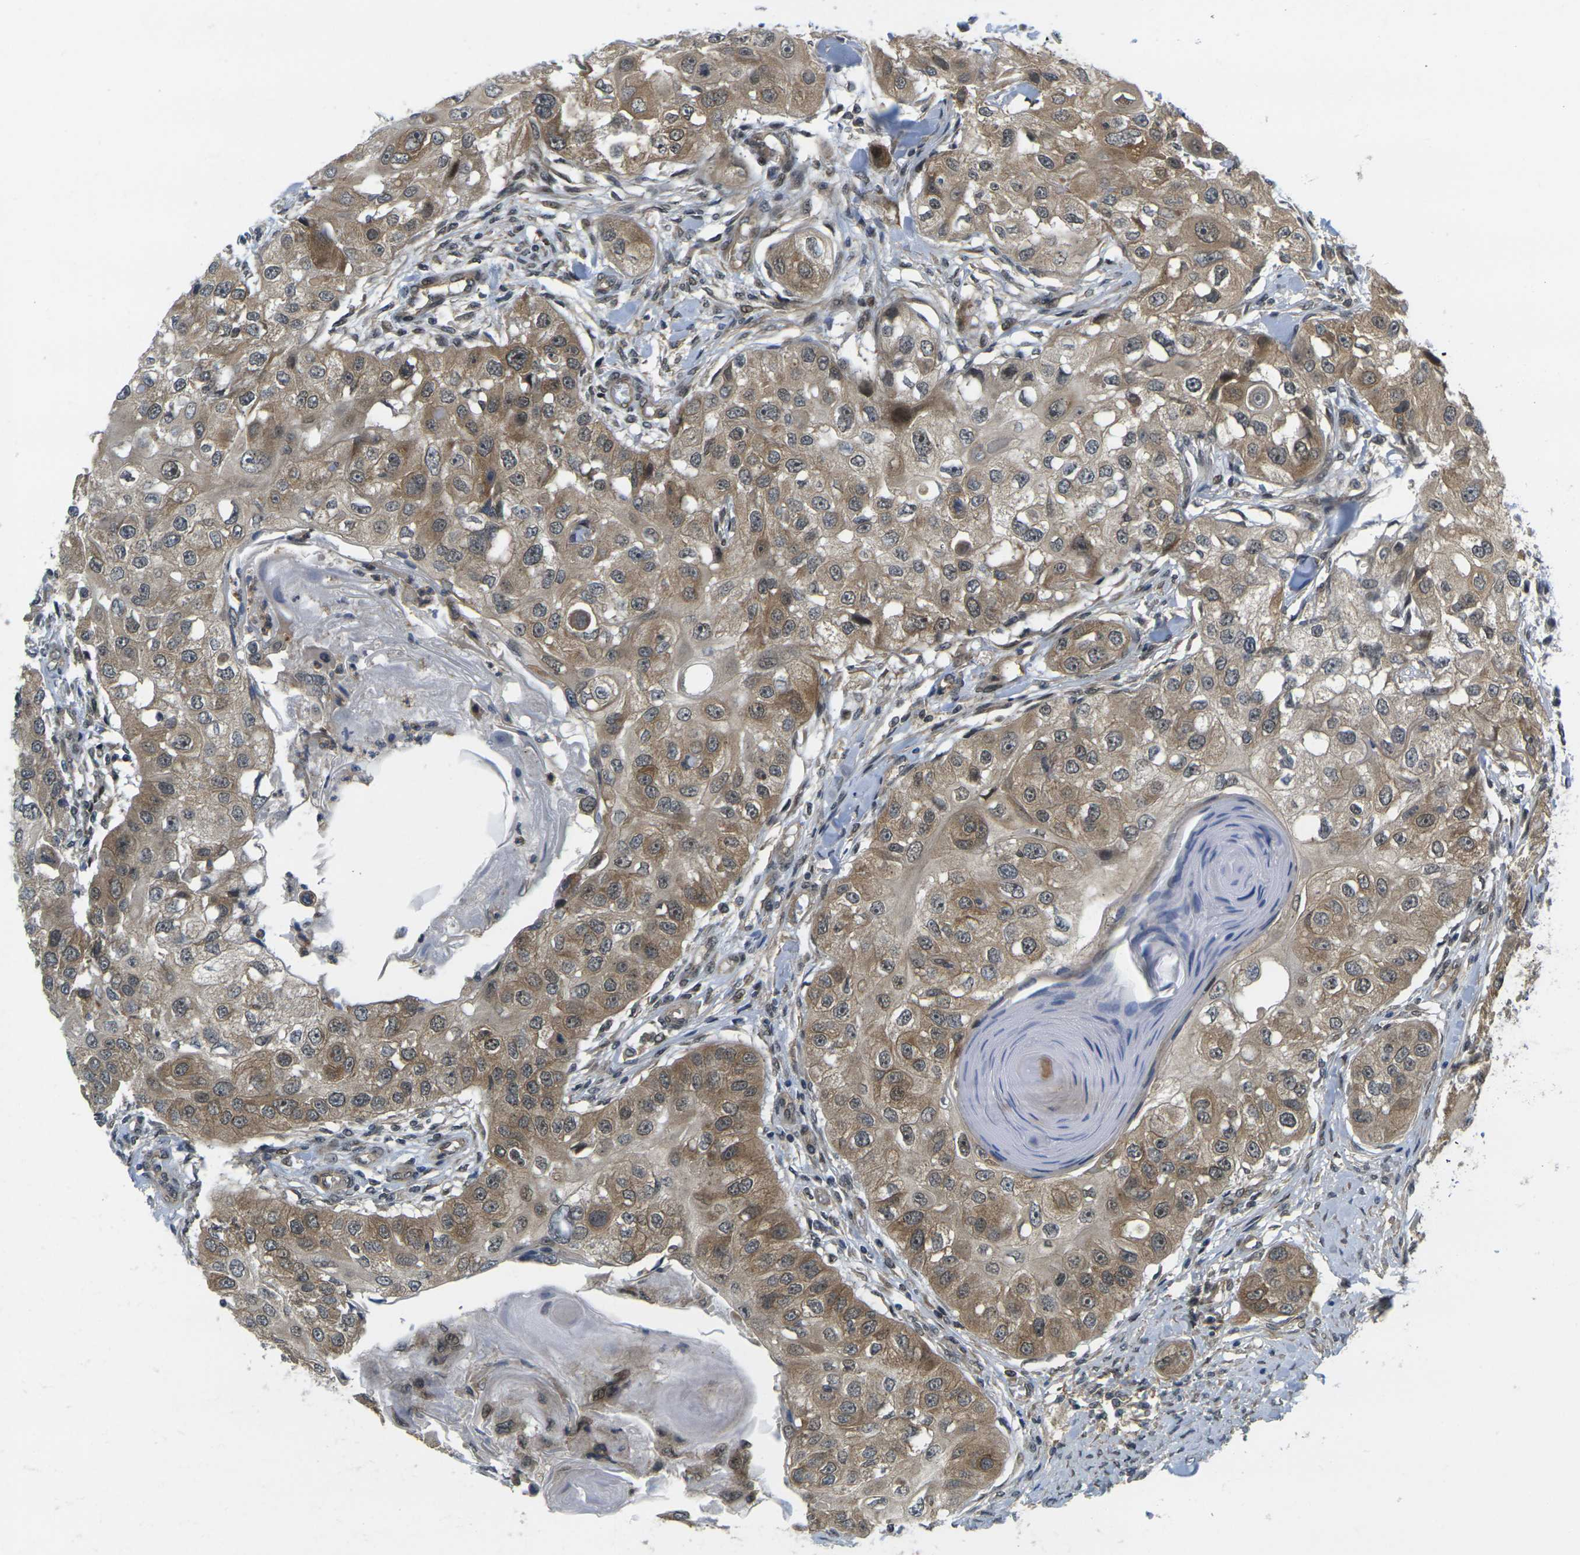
{"staining": {"intensity": "moderate", "quantity": ">75%", "location": "cytoplasmic/membranous"}, "tissue": "head and neck cancer", "cell_type": "Tumor cells", "image_type": "cancer", "snomed": [{"axis": "morphology", "description": "Normal tissue, NOS"}, {"axis": "morphology", "description": "Squamous cell carcinoma, NOS"}, {"axis": "topography", "description": "Skeletal muscle"}, {"axis": "topography", "description": "Head-Neck"}], "caption": "Immunohistochemical staining of head and neck cancer shows medium levels of moderate cytoplasmic/membranous protein positivity in approximately >75% of tumor cells.", "gene": "KCTD10", "patient": {"sex": "male", "age": 51}}